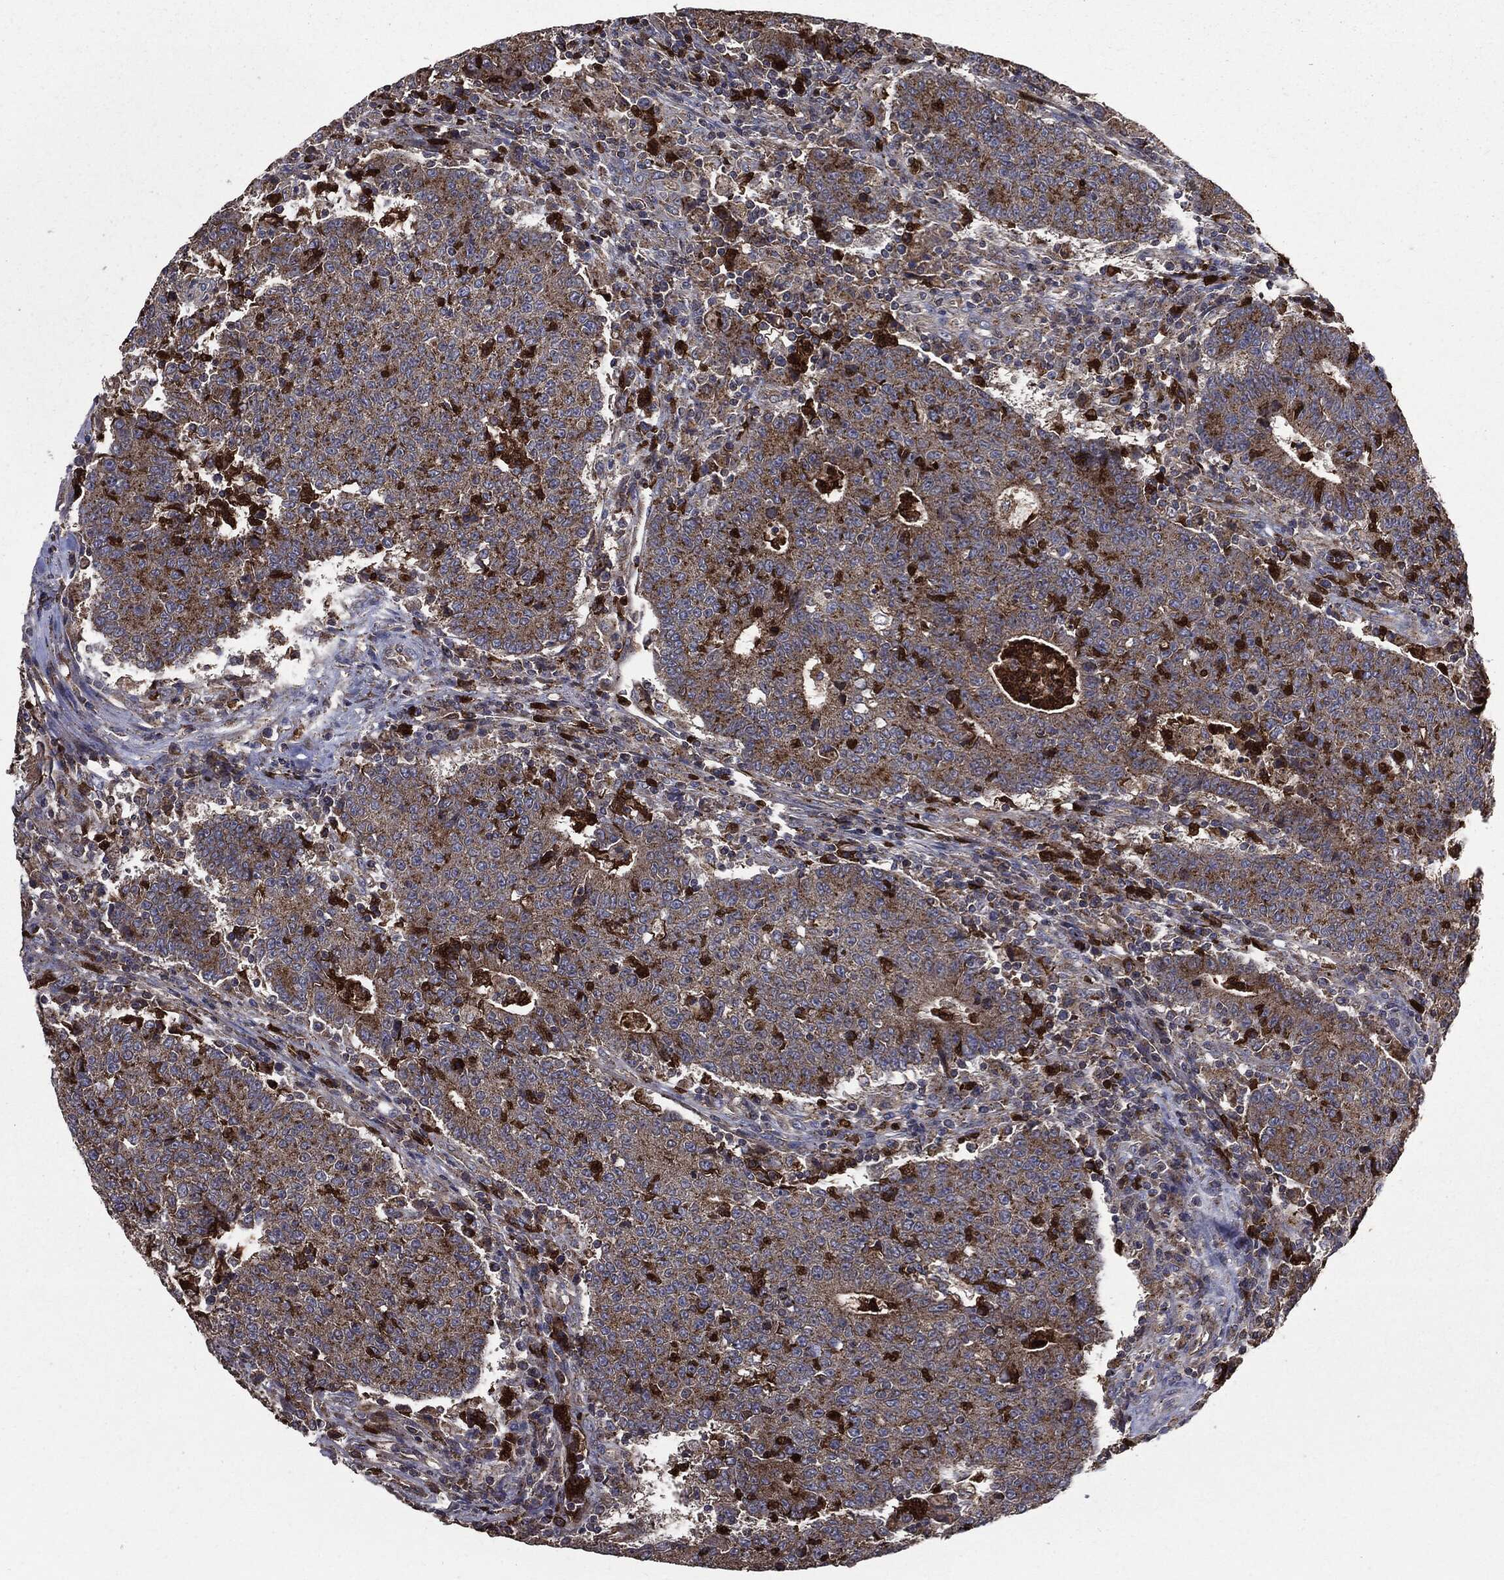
{"staining": {"intensity": "moderate", "quantity": ">75%", "location": "cytoplasmic/membranous"}, "tissue": "colorectal cancer", "cell_type": "Tumor cells", "image_type": "cancer", "snomed": [{"axis": "morphology", "description": "Adenocarcinoma, NOS"}, {"axis": "topography", "description": "Colon"}], "caption": "About >75% of tumor cells in human adenocarcinoma (colorectal) show moderate cytoplasmic/membranous protein positivity as visualized by brown immunohistochemical staining.", "gene": "PDCD6IP", "patient": {"sex": "female", "age": 75}}